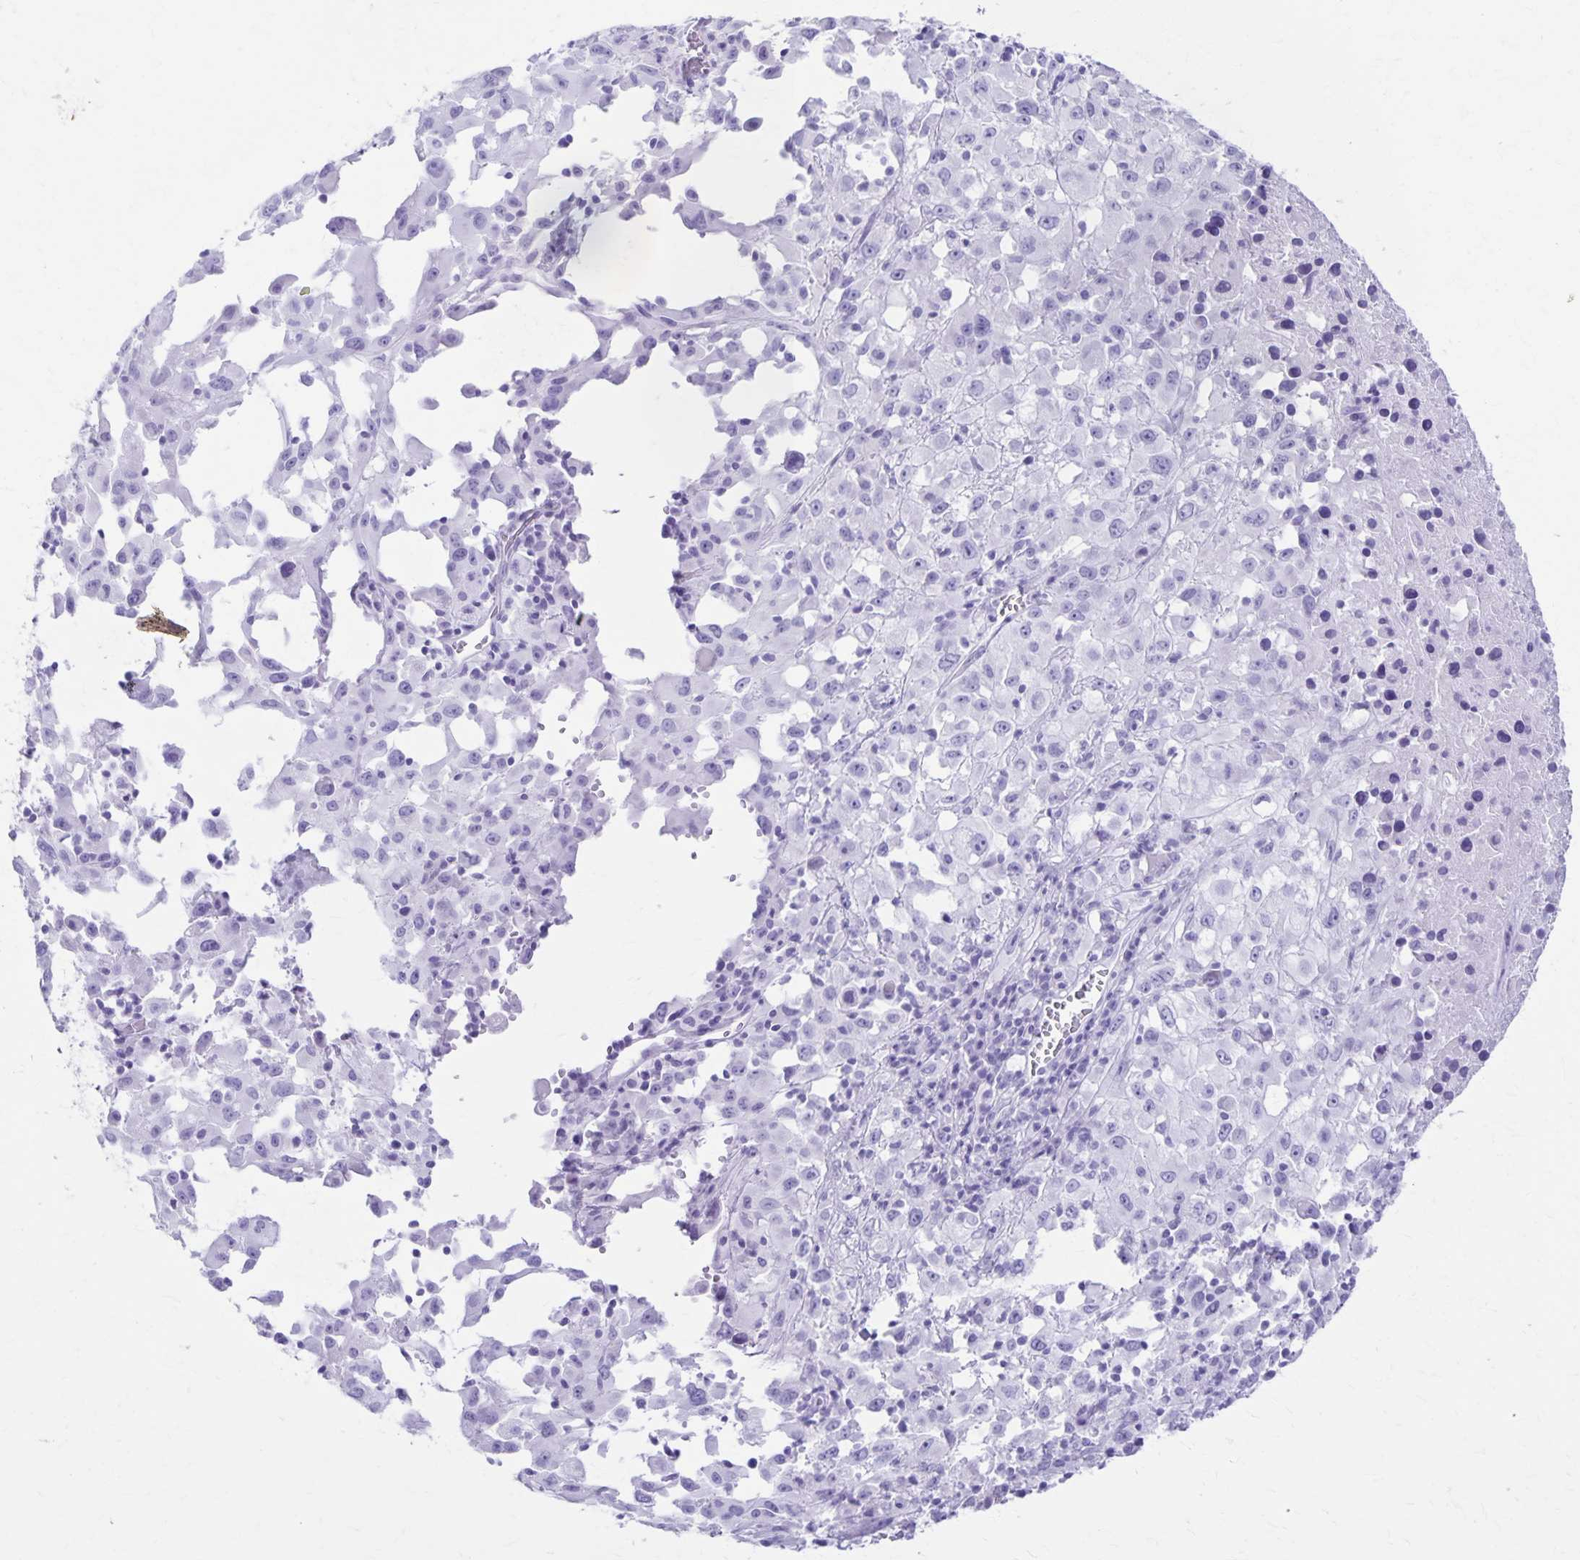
{"staining": {"intensity": "negative", "quantity": "none", "location": "none"}, "tissue": "melanoma", "cell_type": "Tumor cells", "image_type": "cancer", "snomed": [{"axis": "morphology", "description": "Malignant melanoma, Metastatic site"}, {"axis": "topography", "description": "Soft tissue"}], "caption": "High magnification brightfield microscopy of malignant melanoma (metastatic site) stained with DAB (3,3'-diaminobenzidine) (brown) and counterstained with hematoxylin (blue): tumor cells show no significant positivity.", "gene": "DEFA5", "patient": {"sex": "male", "age": 50}}